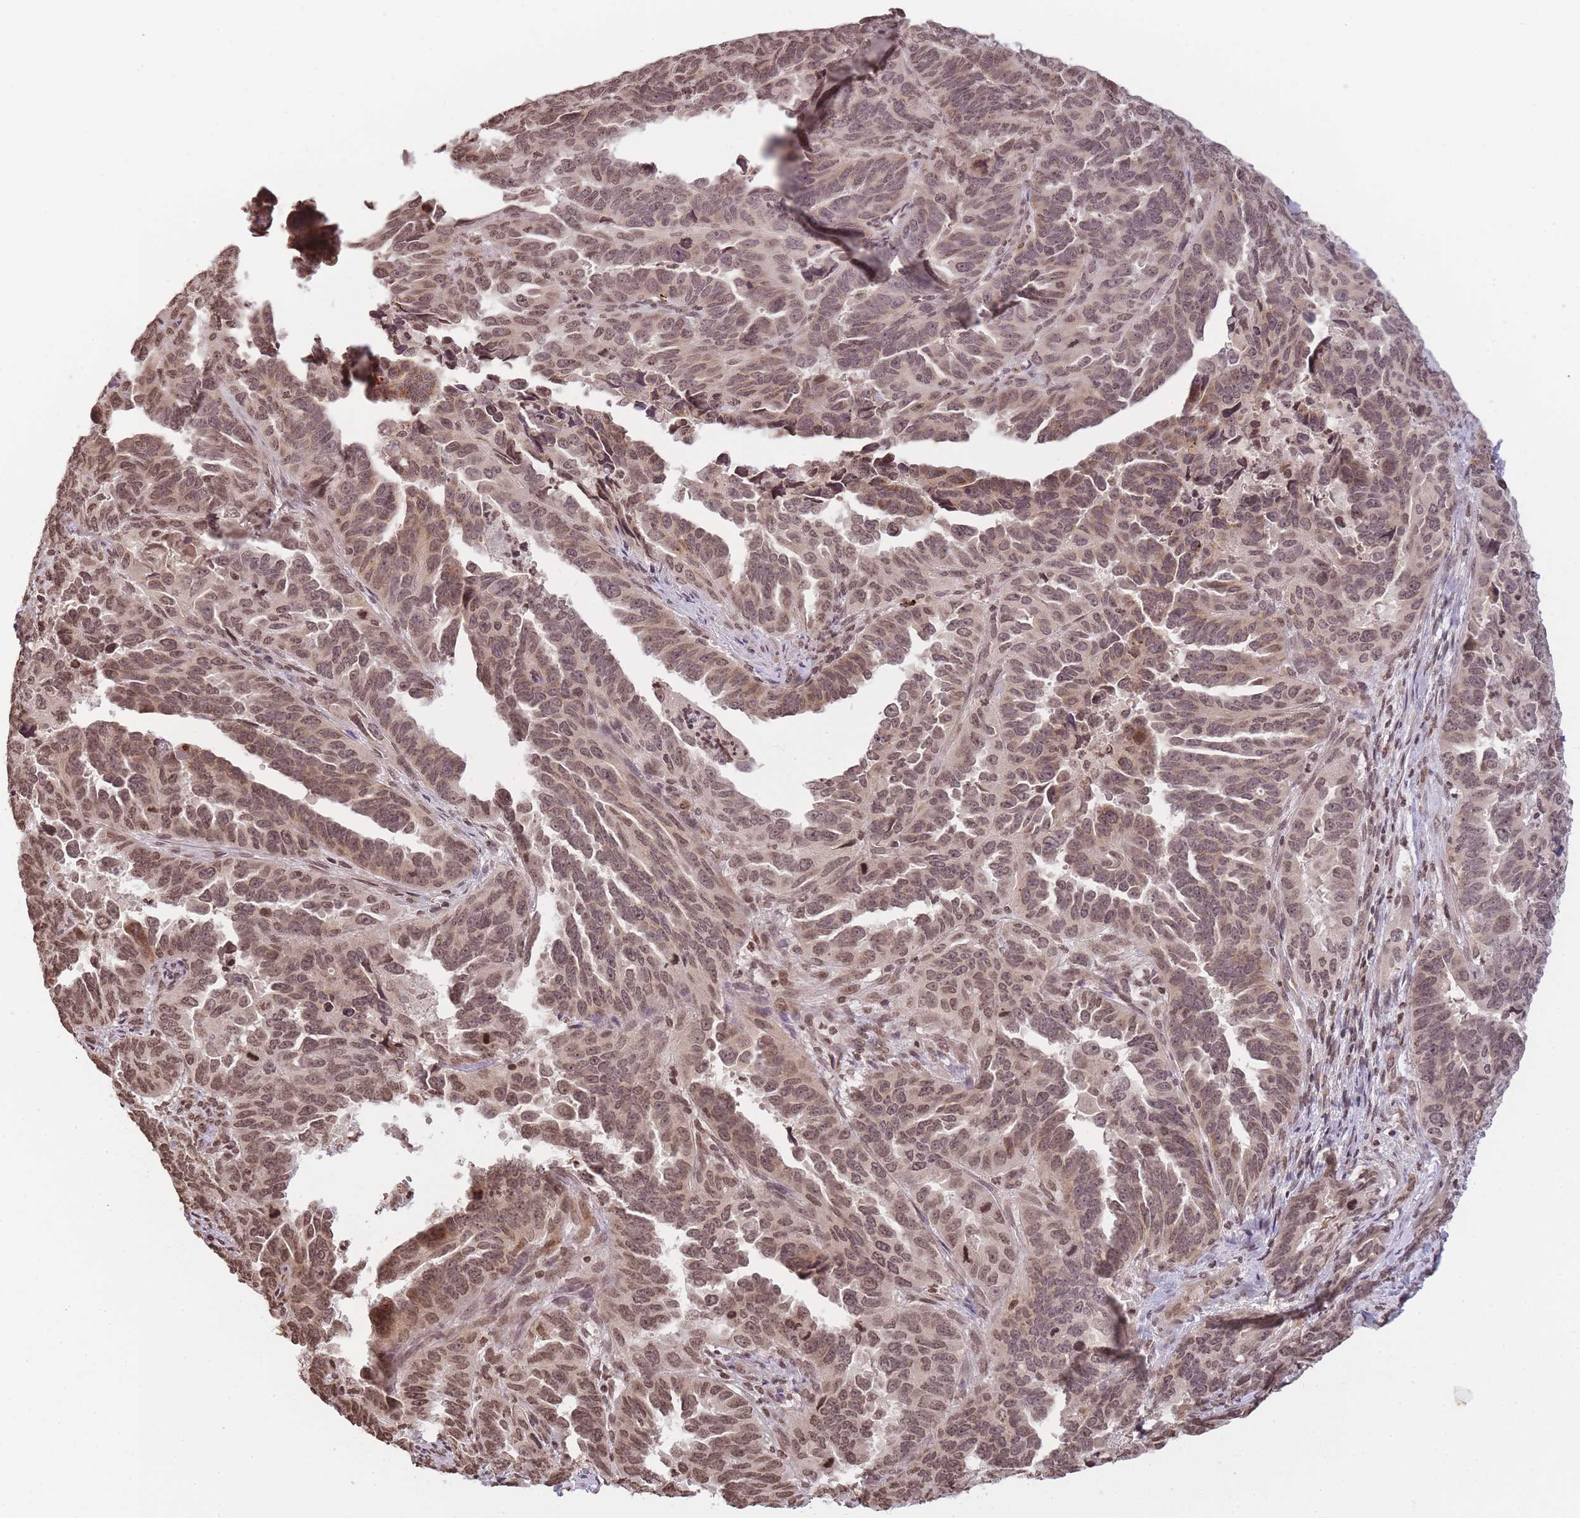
{"staining": {"intensity": "moderate", "quantity": "25%-75%", "location": "nuclear"}, "tissue": "endometrial cancer", "cell_type": "Tumor cells", "image_type": "cancer", "snomed": [{"axis": "morphology", "description": "Adenocarcinoma, NOS"}, {"axis": "topography", "description": "Endometrium"}], "caption": "Human endometrial cancer (adenocarcinoma) stained with a brown dye shows moderate nuclear positive staining in approximately 25%-75% of tumor cells.", "gene": "WWTR1", "patient": {"sex": "female", "age": 65}}